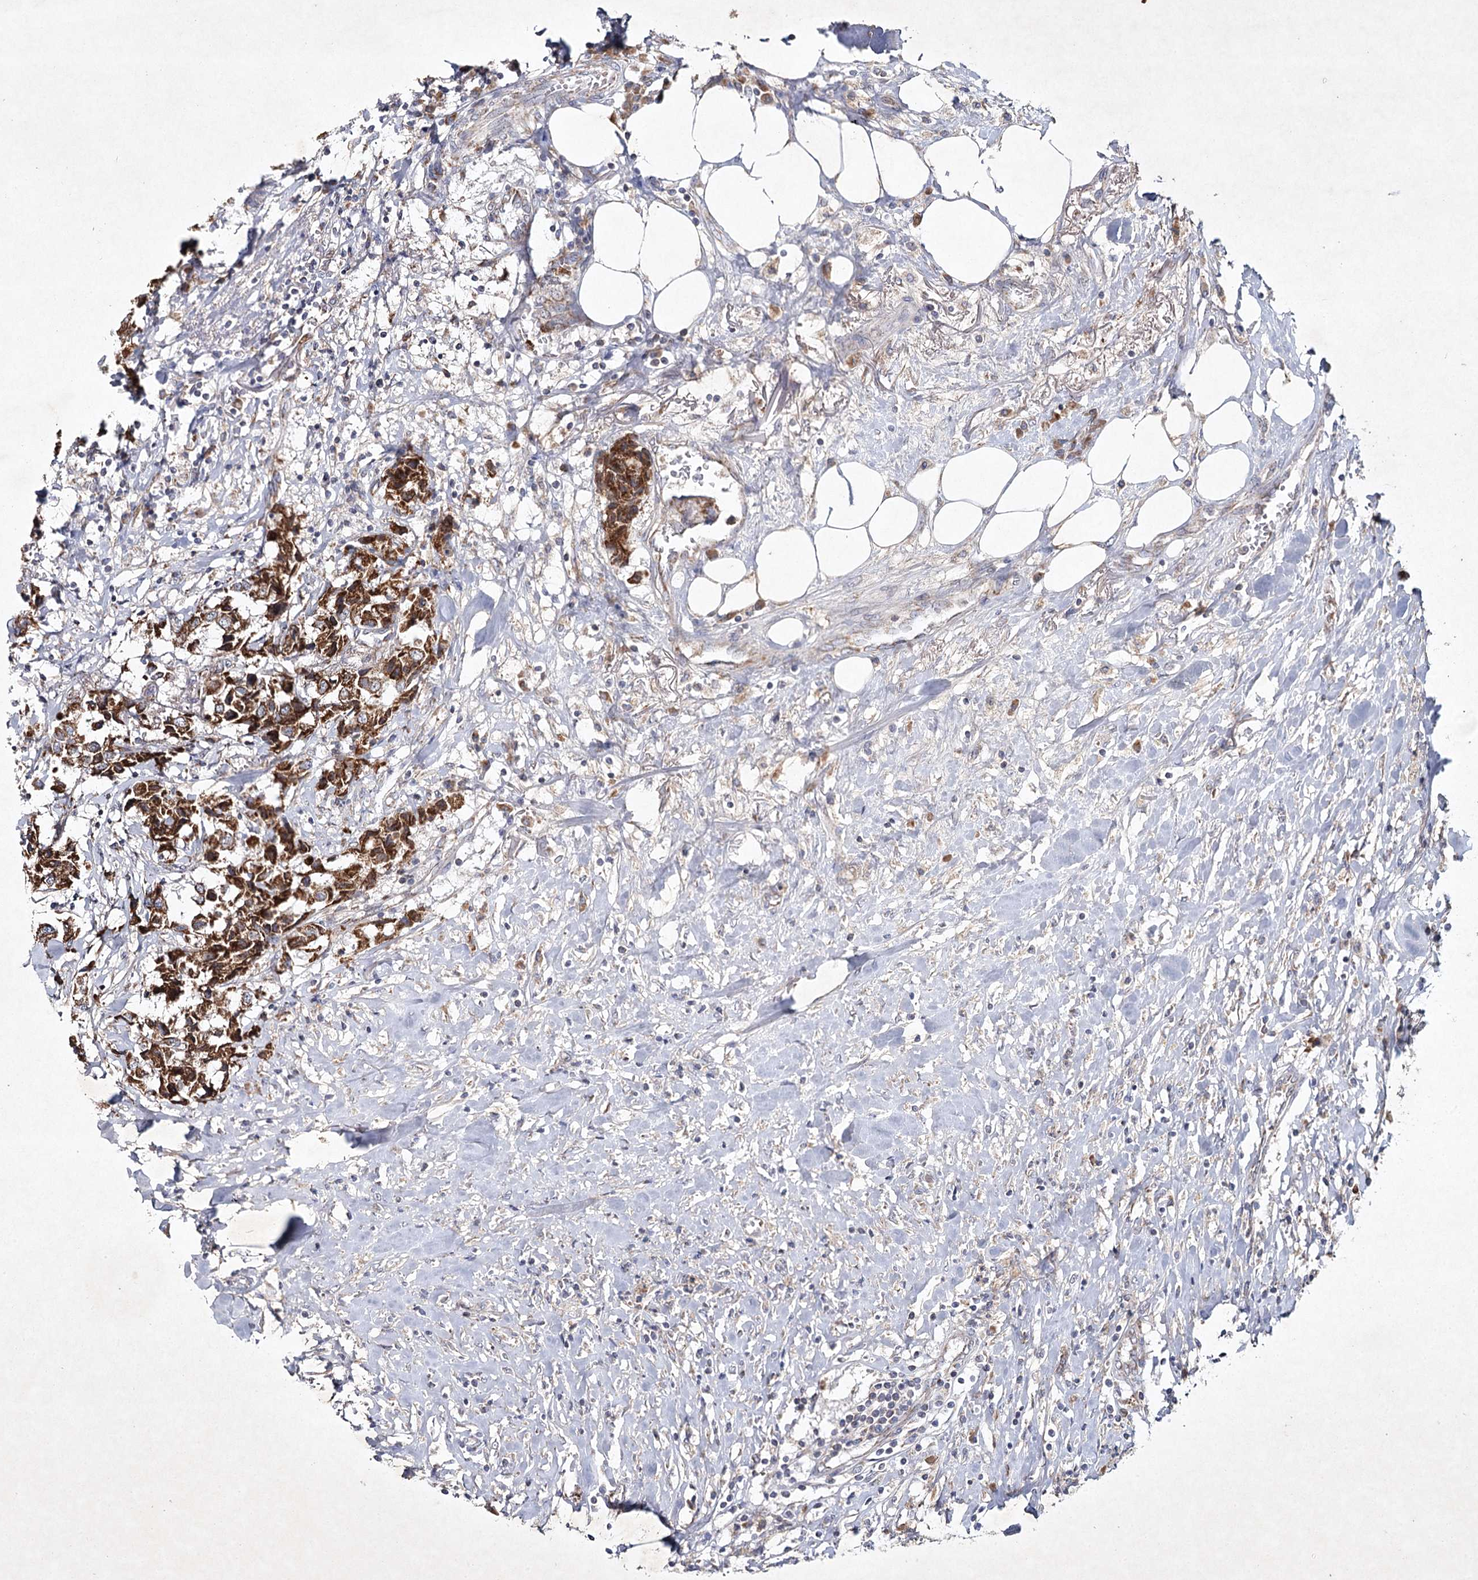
{"staining": {"intensity": "strong", "quantity": ">75%", "location": "cytoplasmic/membranous"}, "tissue": "breast cancer", "cell_type": "Tumor cells", "image_type": "cancer", "snomed": [{"axis": "morphology", "description": "Duct carcinoma"}, {"axis": "topography", "description": "Breast"}], "caption": "There is high levels of strong cytoplasmic/membranous staining in tumor cells of breast cancer, as demonstrated by immunohistochemical staining (brown color).", "gene": "MRPL44", "patient": {"sex": "female", "age": 80}}